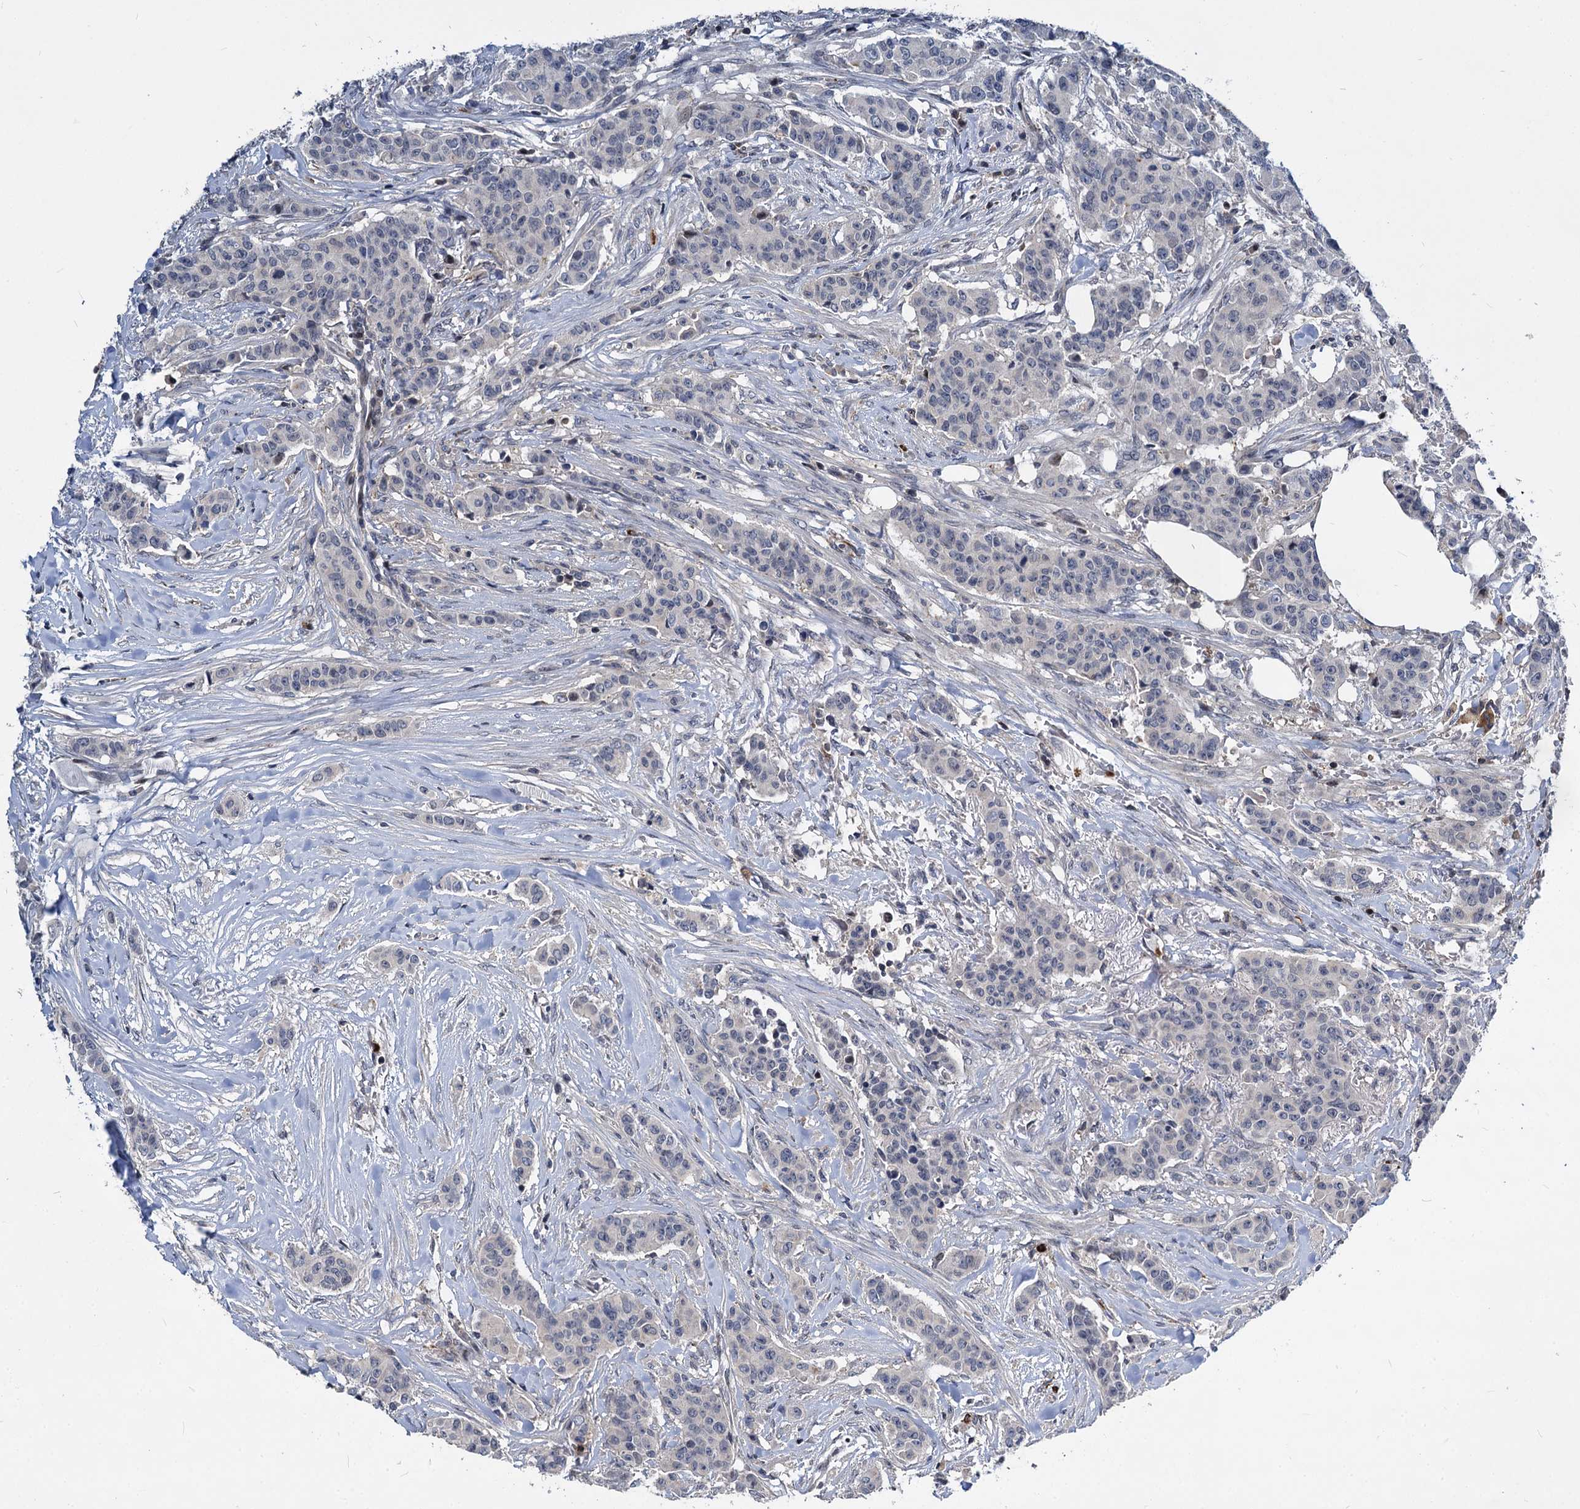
{"staining": {"intensity": "negative", "quantity": "none", "location": "none"}, "tissue": "breast cancer", "cell_type": "Tumor cells", "image_type": "cancer", "snomed": [{"axis": "morphology", "description": "Duct carcinoma"}, {"axis": "topography", "description": "Breast"}], "caption": "IHC photomicrograph of human intraductal carcinoma (breast) stained for a protein (brown), which shows no staining in tumor cells.", "gene": "ATG101", "patient": {"sex": "female", "age": 40}}